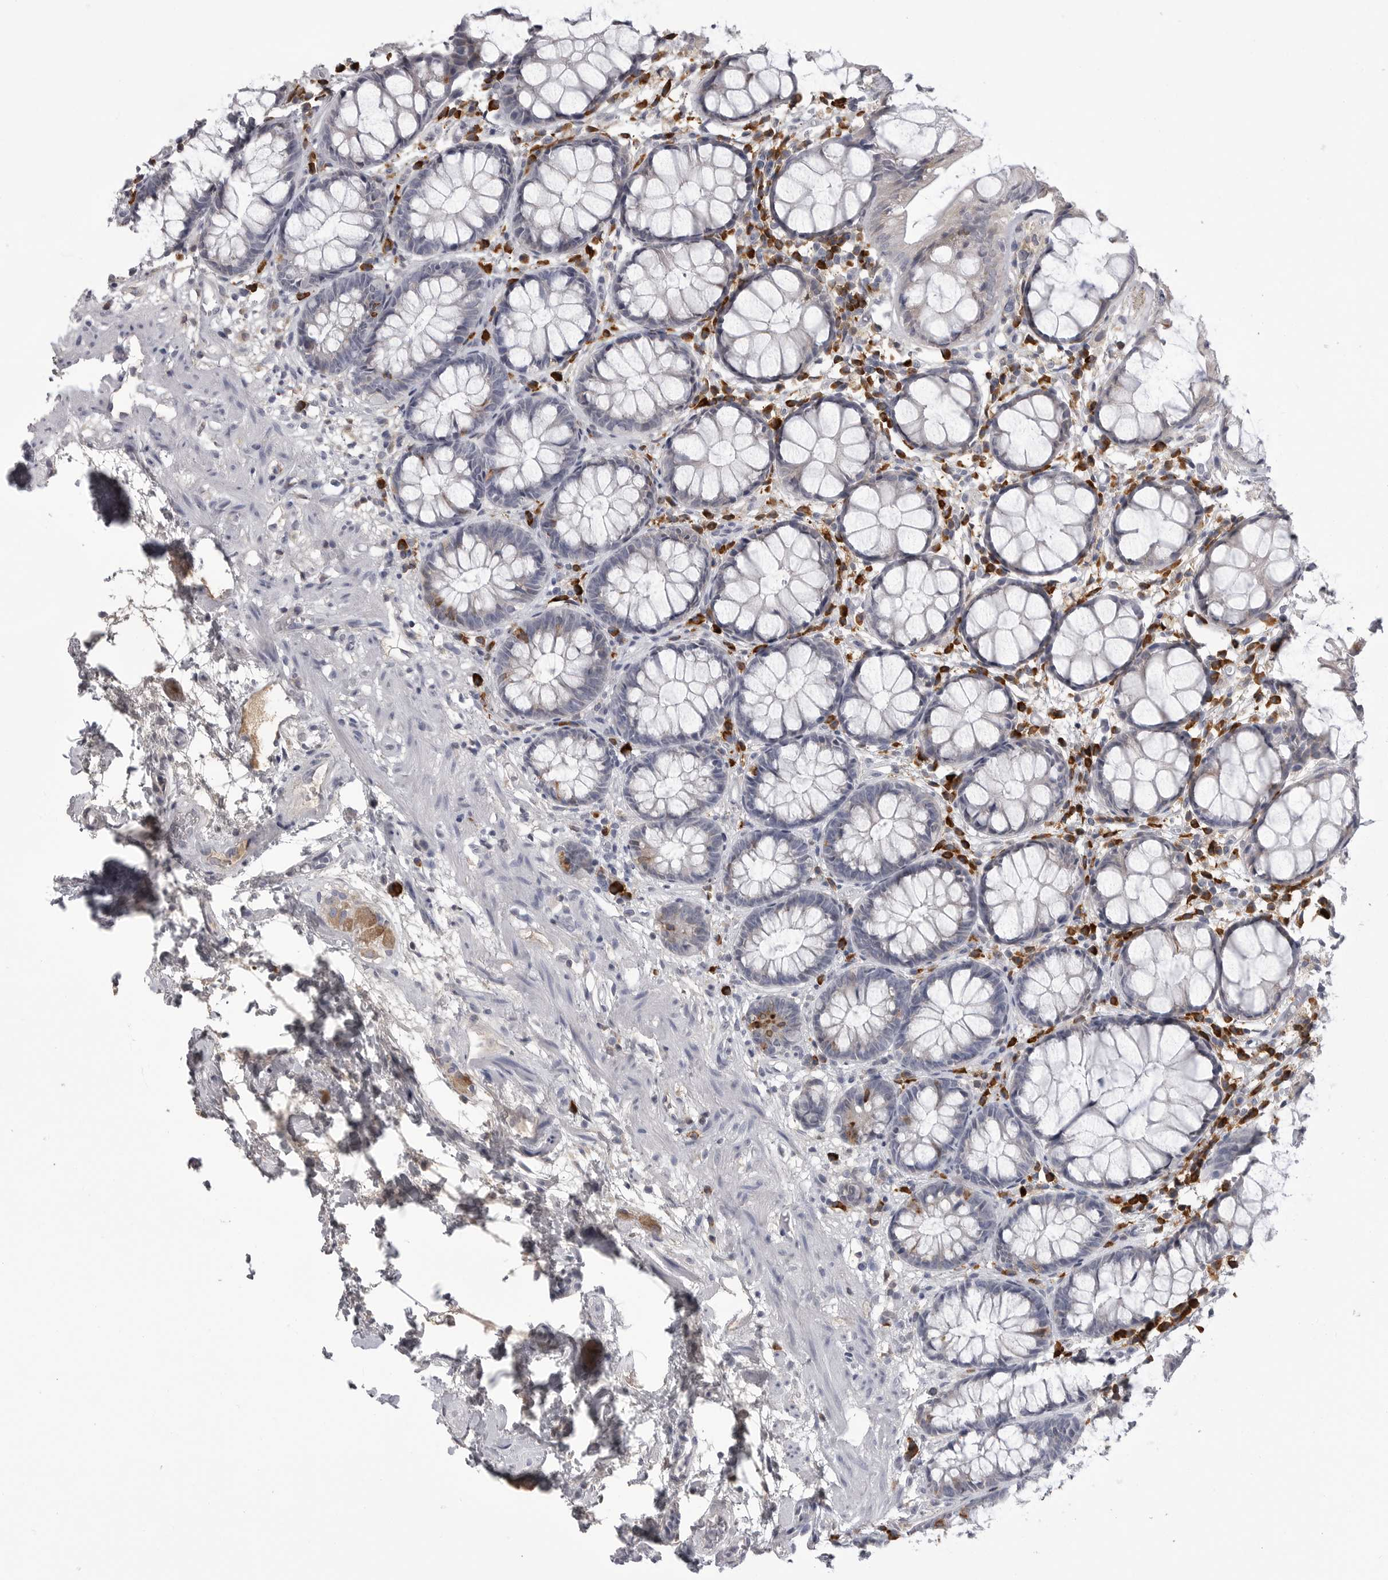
{"staining": {"intensity": "moderate", "quantity": "<25%", "location": "cytoplasmic/membranous"}, "tissue": "rectum", "cell_type": "Glandular cells", "image_type": "normal", "snomed": [{"axis": "morphology", "description": "Normal tissue, NOS"}, {"axis": "topography", "description": "Rectum"}], "caption": "This is a photomicrograph of immunohistochemistry staining of unremarkable rectum, which shows moderate expression in the cytoplasmic/membranous of glandular cells.", "gene": "FKBP2", "patient": {"sex": "male", "age": 64}}